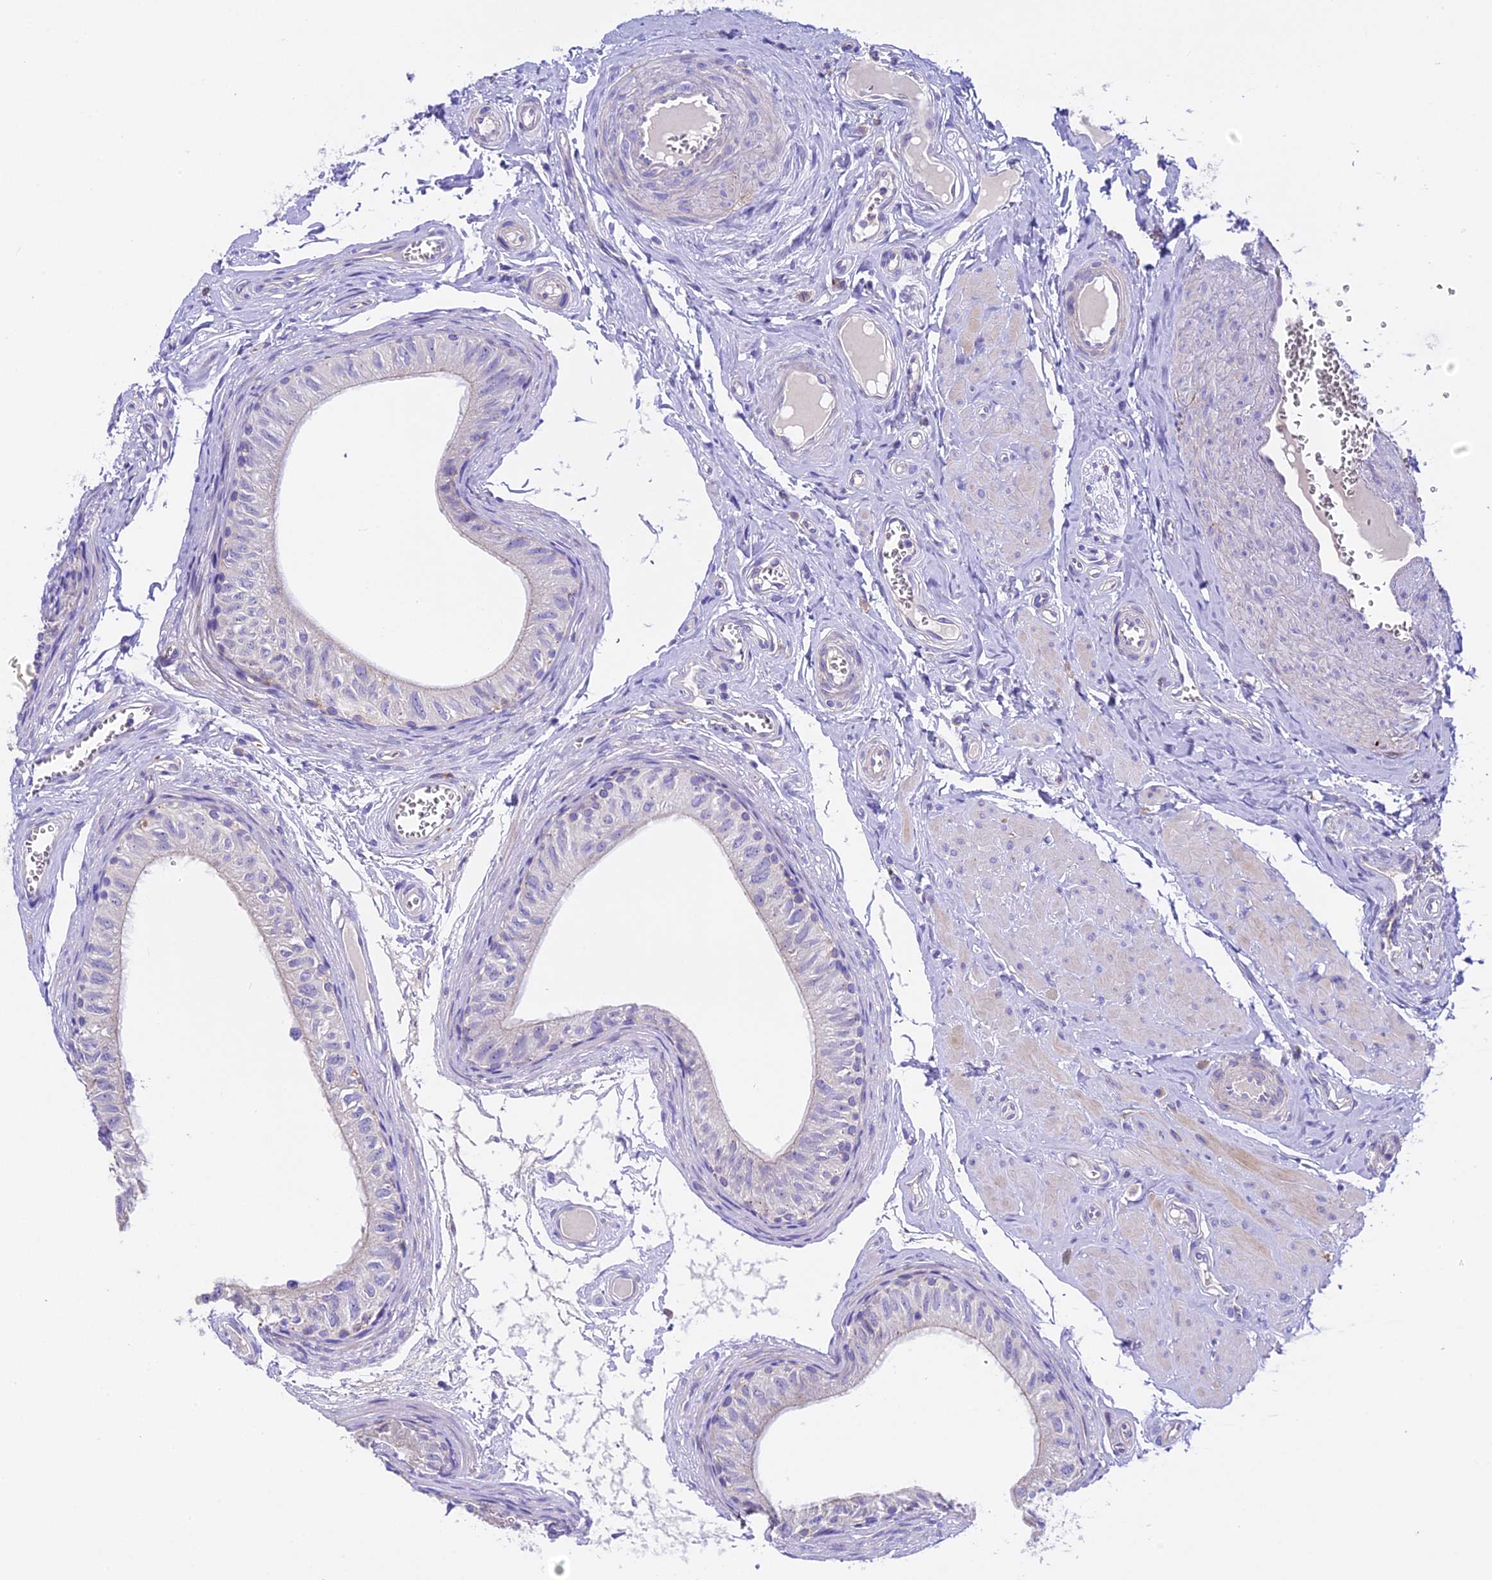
{"staining": {"intensity": "negative", "quantity": "none", "location": "none"}, "tissue": "epididymis", "cell_type": "Glandular cells", "image_type": "normal", "snomed": [{"axis": "morphology", "description": "Normal tissue, NOS"}, {"axis": "topography", "description": "Epididymis"}], "caption": "This image is of normal epididymis stained with IHC to label a protein in brown with the nuclei are counter-stained blue. There is no expression in glandular cells. Nuclei are stained in blue.", "gene": "NOD2", "patient": {"sex": "male", "age": 42}}